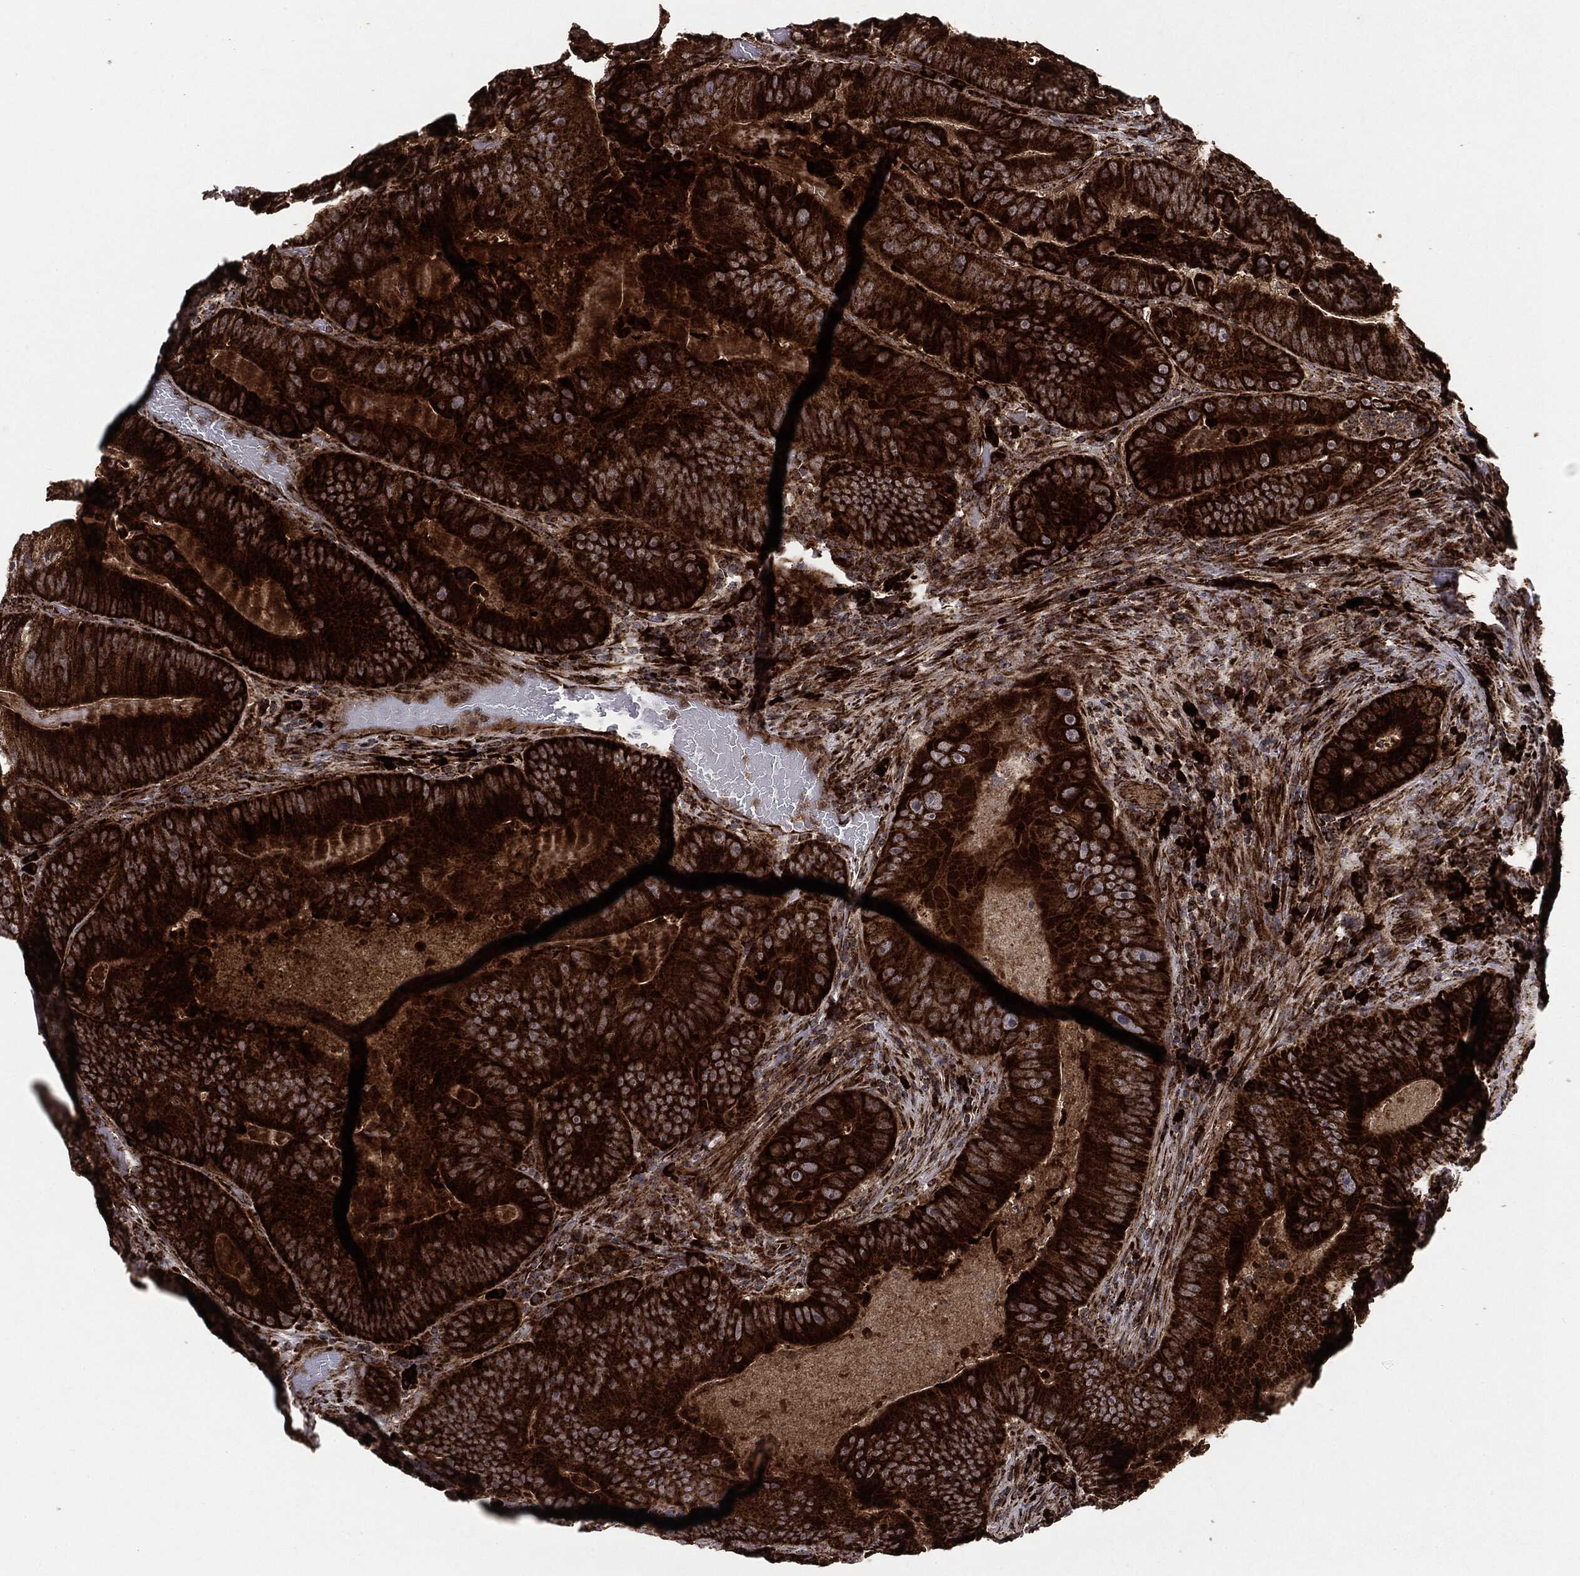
{"staining": {"intensity": "strong", "quantity": ">75%", "location": "cytoplasmic/membranous"}, "tissue": "colorectal cancer", "cell_type": "Tumor cells", "image_type": "cancer", "snomed": [{"axis": "morphology", "description": "Adenocarcinoma, NOS"}, {"axis": "topography", "description": "Colon"}], "caption": "Immunohistochemical staining of adenocarcinoma (colorectal) reveals strong cytoplasmic/membranous protein expression in about >75% of tumor cells.", "gene": "MAP2K1", "patient": {"sex": "female", "age": 86}}